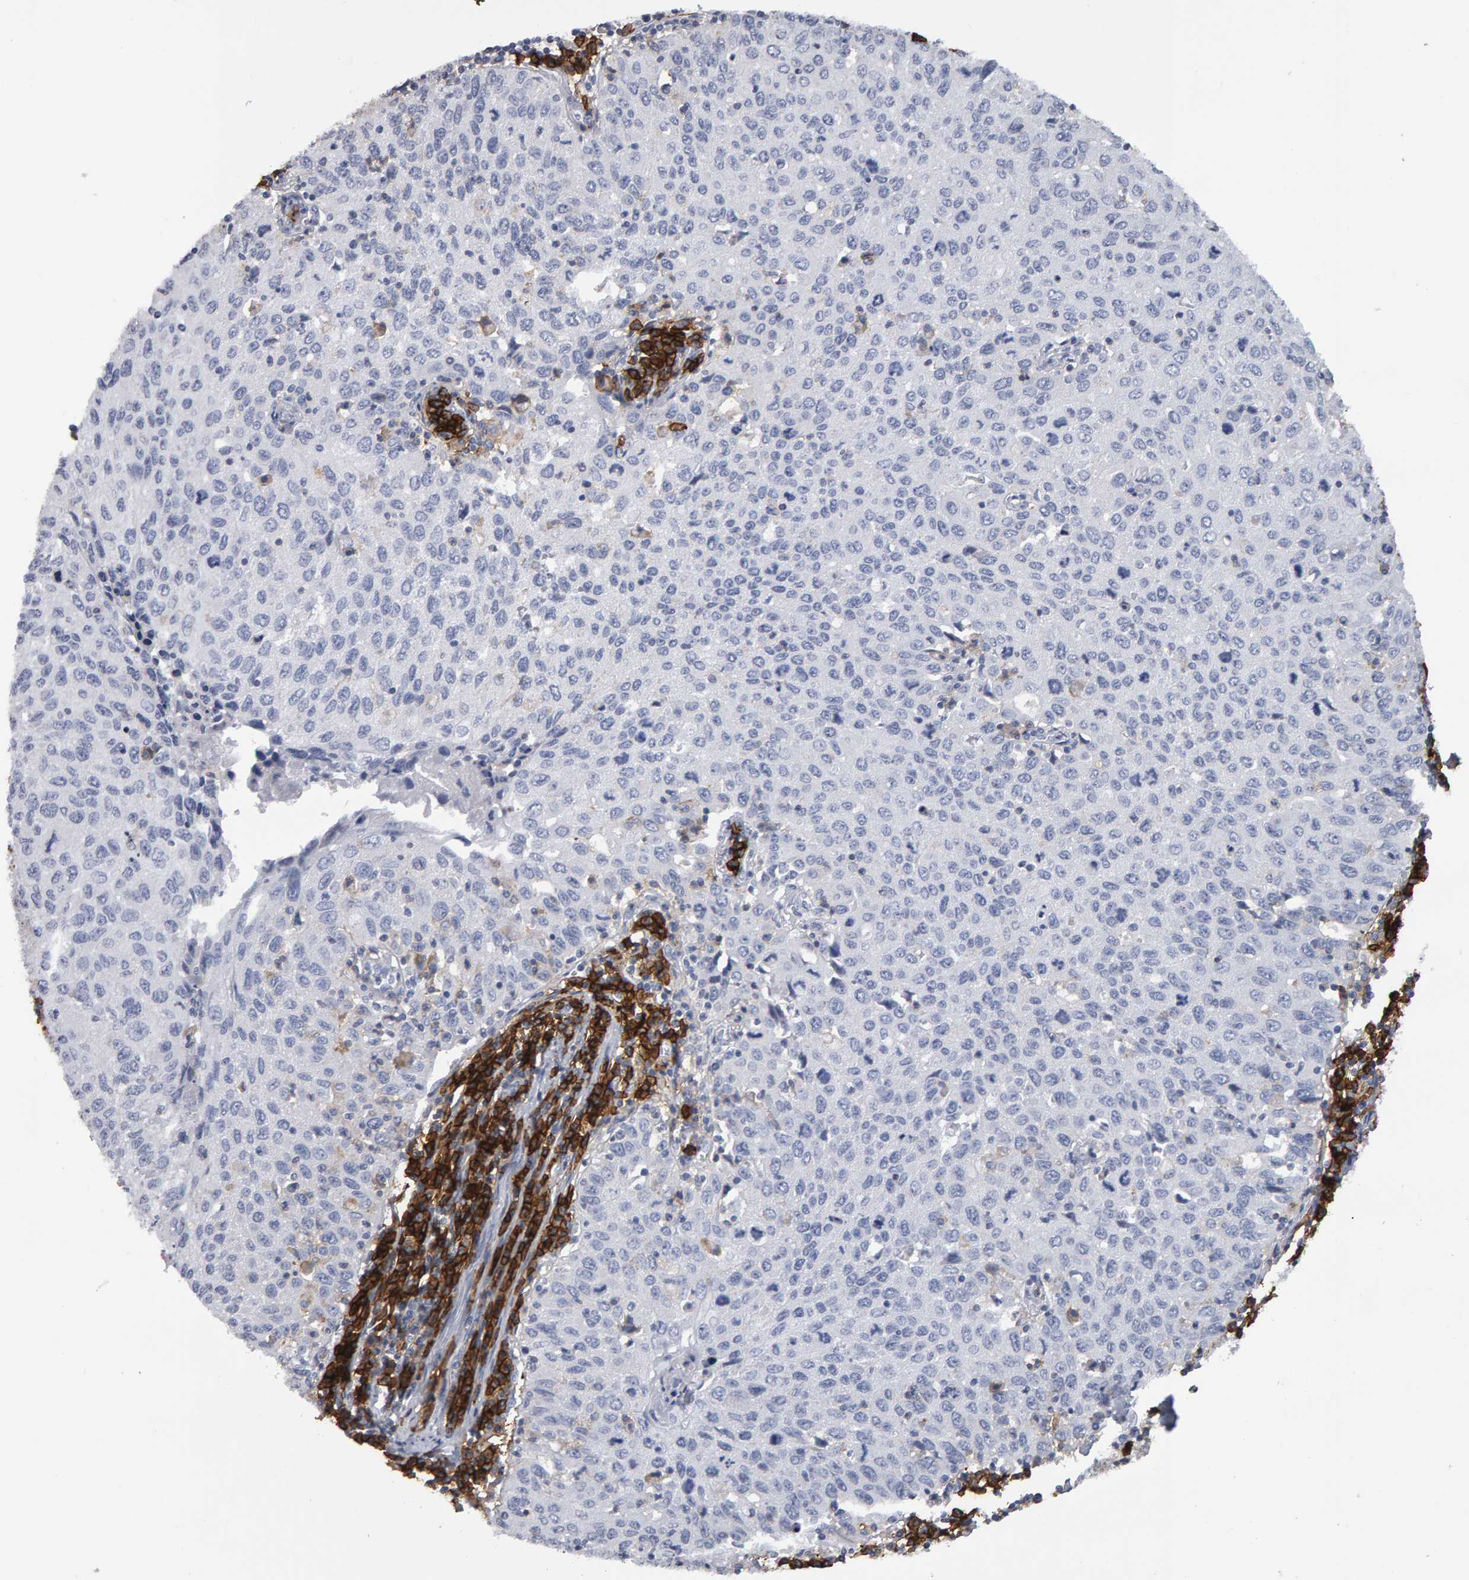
{"staining": {"intensity": "negative", "quantity": "none", "location": "none"}, "tissue": "cervical cancer", "cell_type": "Tumor cells", "image_type": "cancer", "snomed": [{"axis": "morphology", "description": "Squamous cell carcinoma, NOS"}, {"axis": "topography", "description": "Cervix"}], "caption": "Immunohistochemistry (IHC) of human cervical cancer (squamous cell carcinoma) displays no staining in tumor cells.", "gene": "CD38", "patient": {"sex": "female", "age": 53}}